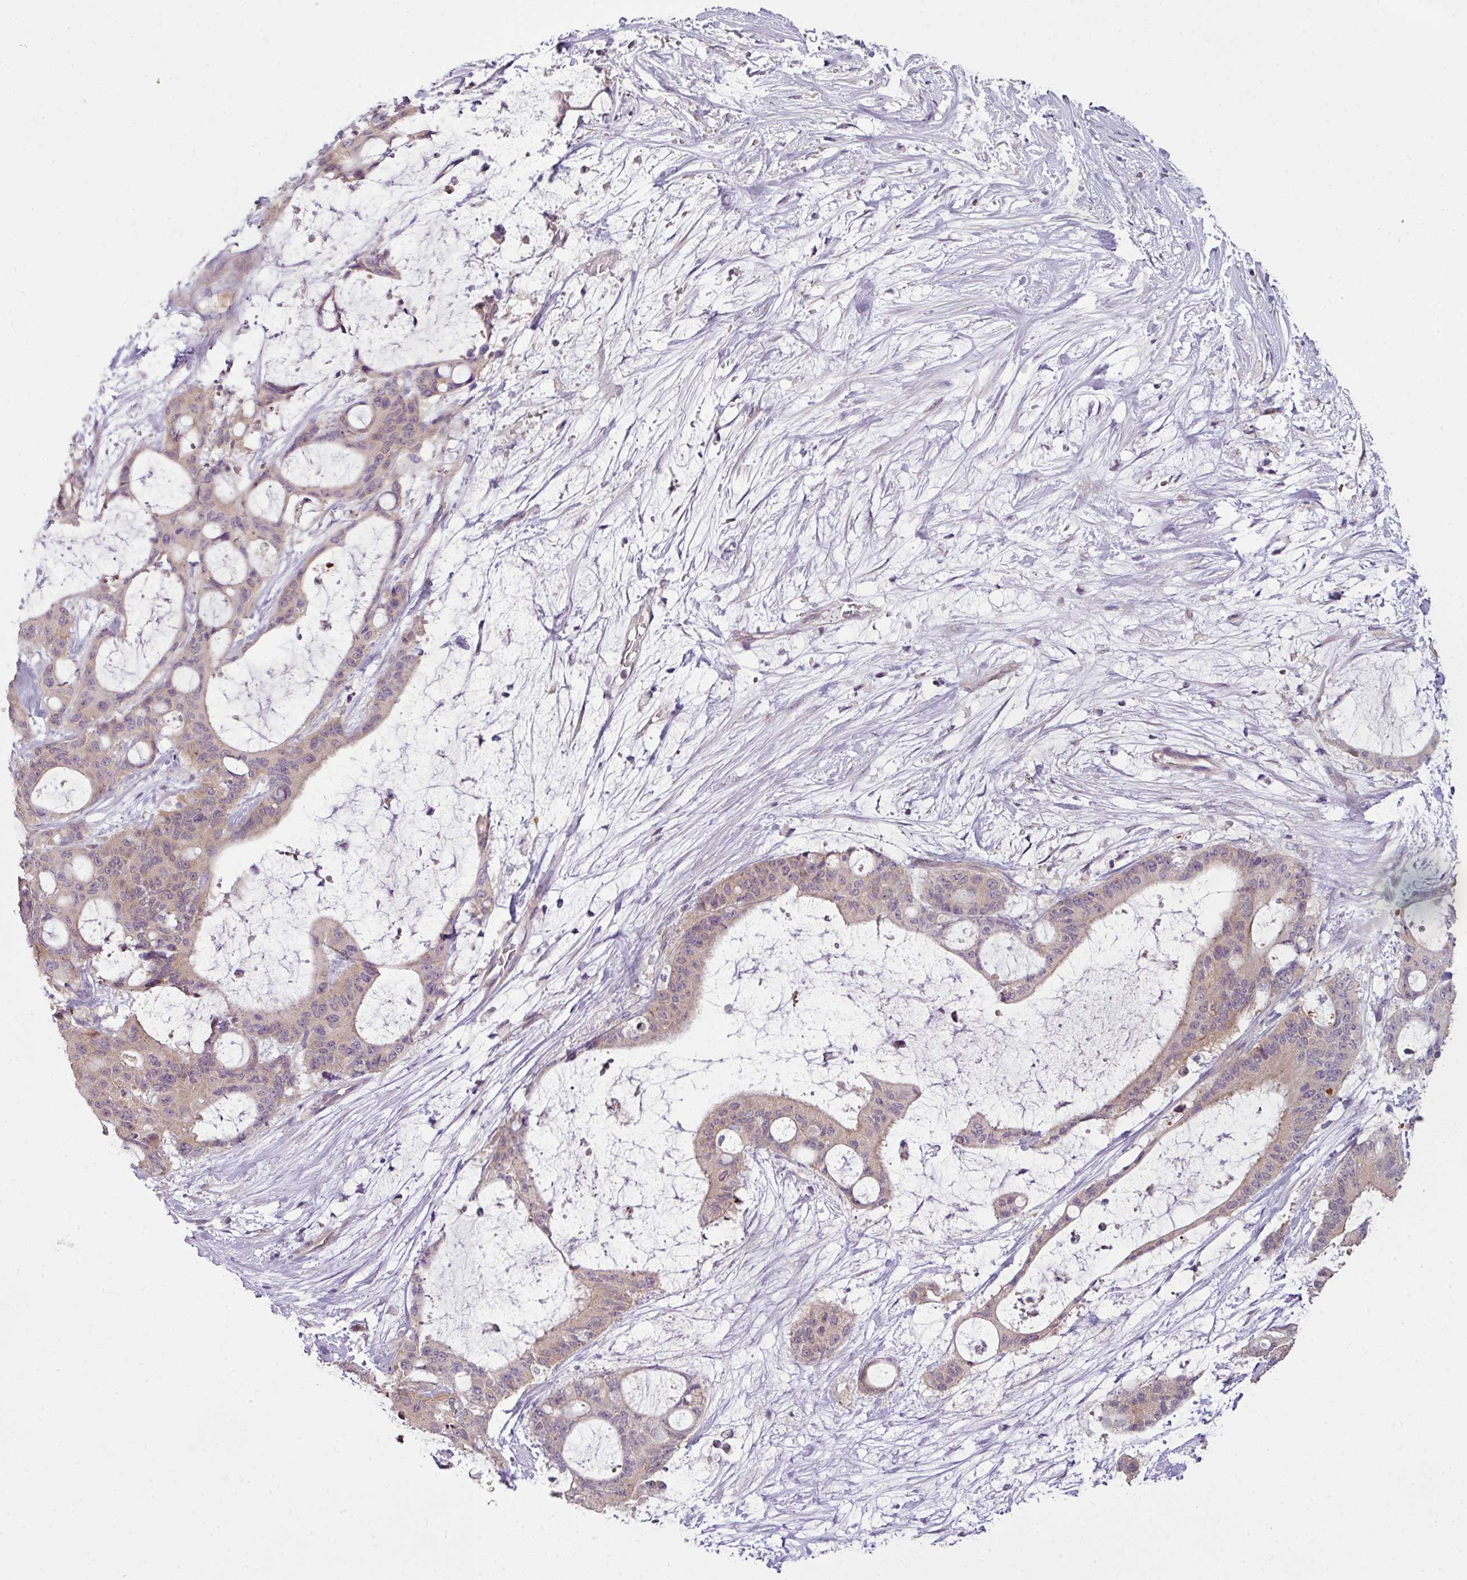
{"staining": {"intensity": "weak", "quantity": ">75%", "location": "cytoplasmic/membranous"}, "tissue": "liver cancer", "cell_type": "Tumor cells", "image_type": "cancer", "snomed": [{"axis": "morphology", "description": "Normal tissue, NOS"}, {"axis": "morphology", "description": "Cholangiocarcinoma"}, {"axis": "topography", "description": "Liver"}, {"axis": "topography", "description": "Peripheral nerve tissue"}], "caption": "This photomicrograph exhibits immunohistochemistry staining of human liver cancer (cholangiocarcinoma), with low weak cytoplasmic/membranous staining in approximately >75% of tumor cells.", "gene": "DERPC", "patient": {"sex": "female", "age": 73}}